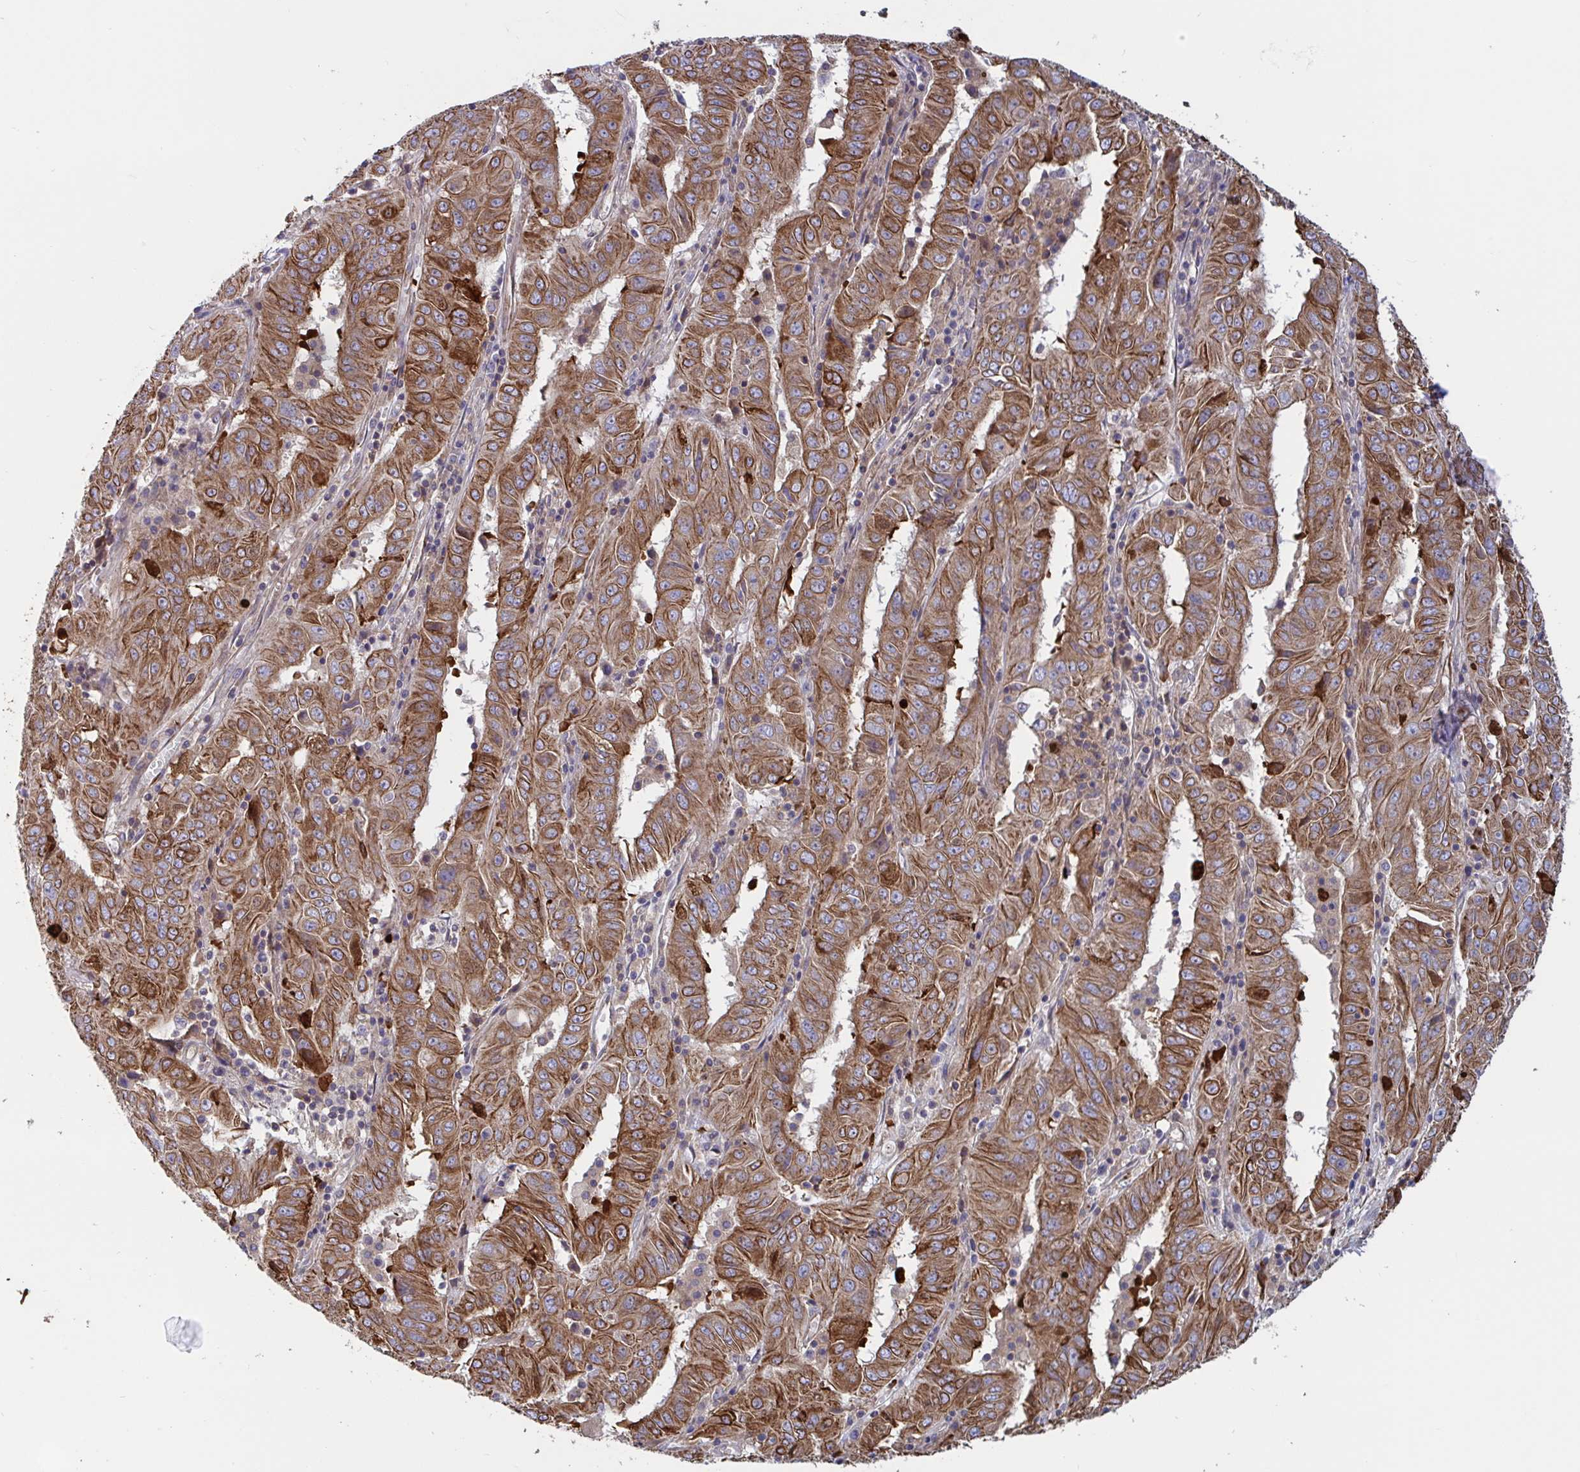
{"staining": {"intensity": "strong", "quantity": ">75%", "location": "cytoplasmic/membranous"}, "tissue": "pancreatic cancer", "cell_type": "Tumor cells", "image_type": "cancer", "snomed": [{"axis": "morphology", "description": "Adenocarcinoma, NOS"}, {"axis": "topography", "description": "Pancreas"}], "caption": "Immunohistochemical staining of adenocarcinoma (pancreatic) exhibits strong cytoplasmic/membranous protein positivity in about >75% of tumor cells. Using DAB (brown) and hematoxylin (blue) stains, captured at high magnification using brightfield microscopy.", "gene": "TANK", "patient": {"sex": "male", "age": 63}}